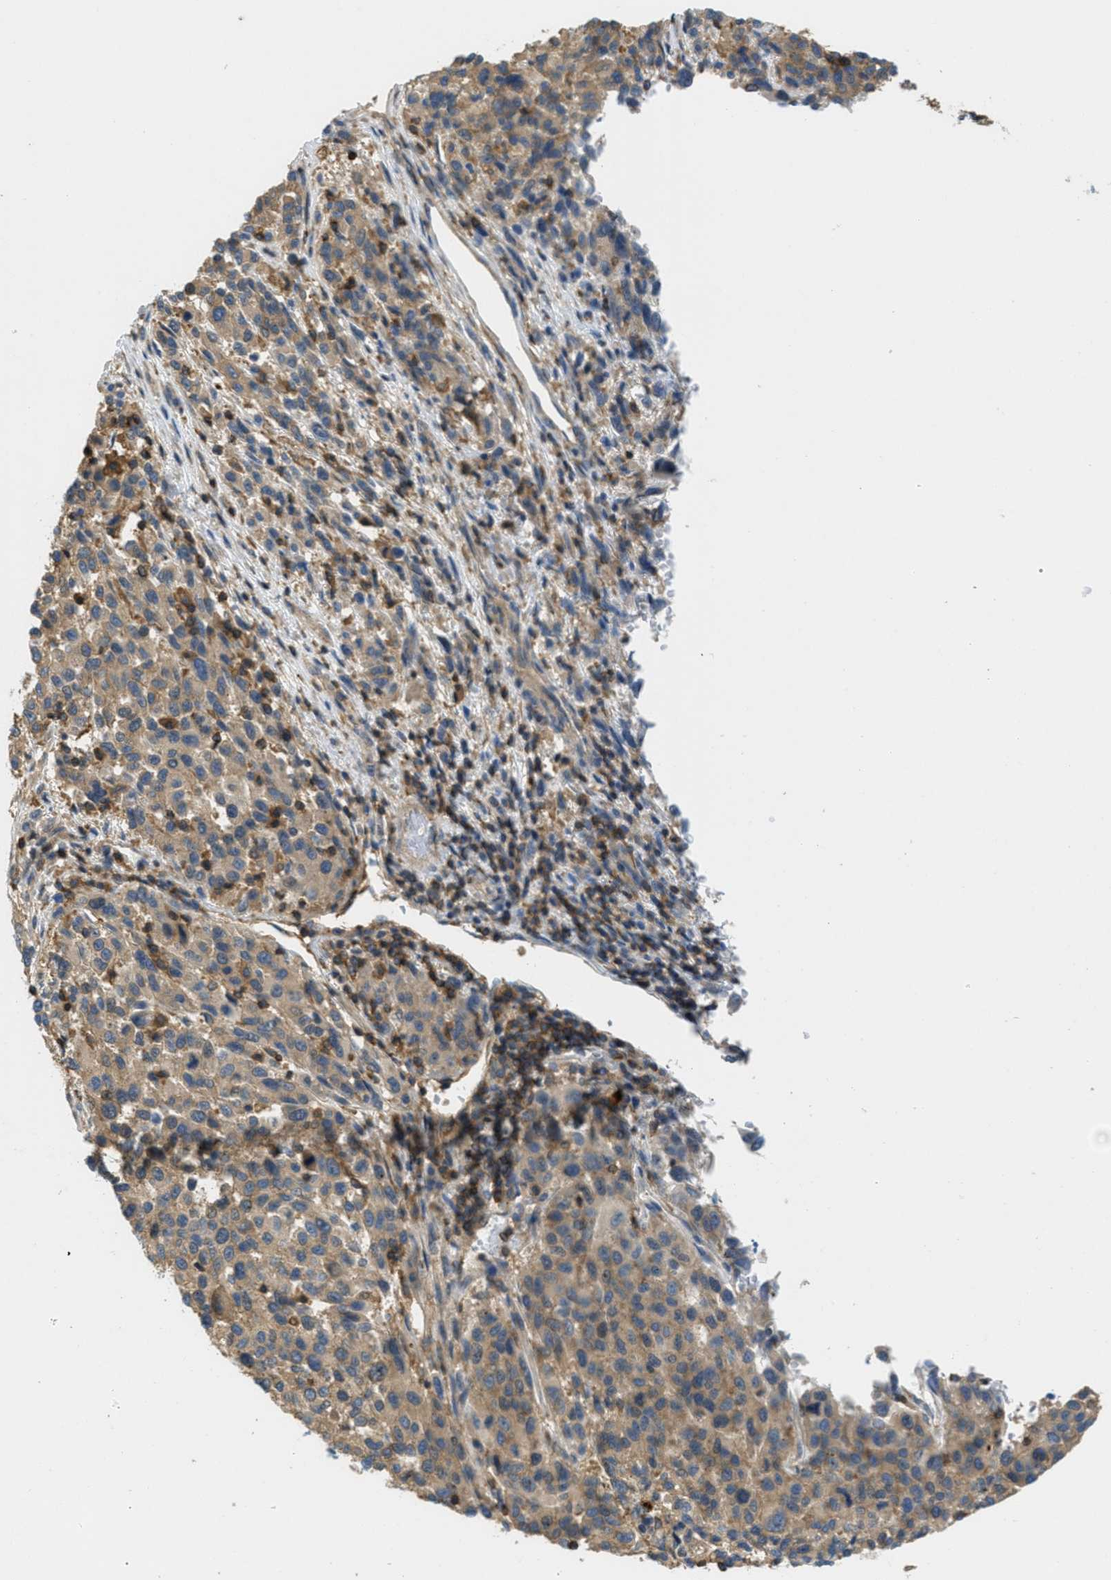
{"staining": {"intensity": "weak", "quantity": ">75%", "location": "cytoplasmic/membranous"}, "tissue": "melanoma", "cell_type": "Tumor cells", "image_type": "cancer", "snomed": [{"axis": "morphology", "description": "Malignant melanoma, Metastatic site"}, {"axis": "topography", "description": "Lymph node"}], "caption": "Immunohistochemistry (DAB (3,3'-diaminobenzidine)) staining of melanoma exhibits weak cytoplasmic/membranous protein positivity in approximately >75% of tumor cells. (brown staining indicates protein expression, while blue staining denotes nuclei).", "gene": "GRIK2", "patient": {"sex": "male", "age": 61}}